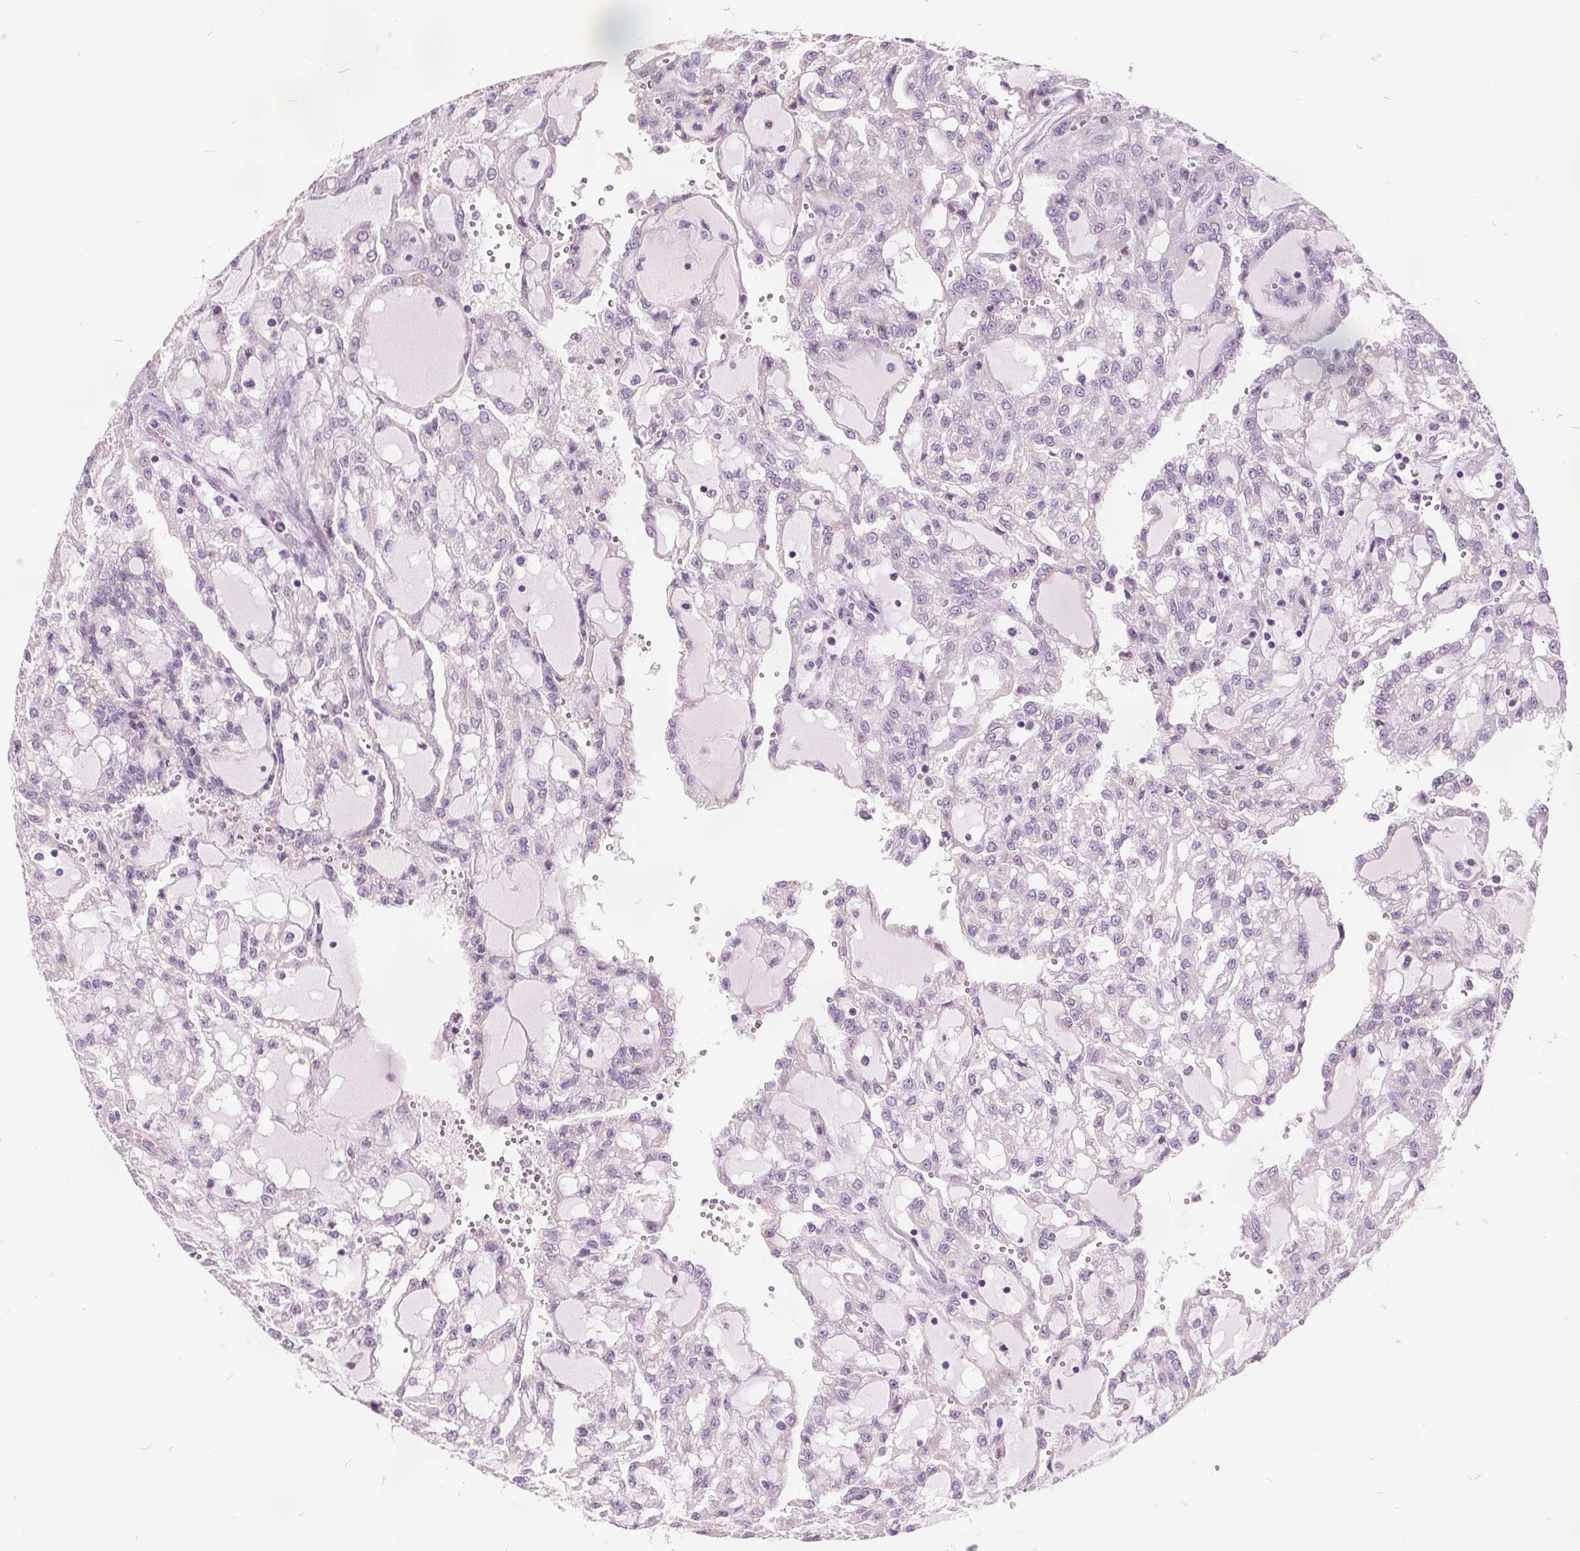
{"staining": {"intensity": "negative", "quantity": "none", "location": "none"}, "tissue": "renal cancer", "cell_type": "Tumor cells", "image_type": "cancer", "snomed": [{"axis": "morphology", "description": "Adenocarcinoma, NOS"}, {"axis": "topography", "description": "Kidney"}], "caption": "Histopathology image shows no significant protein staining in tumor cells of adenocarcinoma (renal).", "gene": "ACOX2", "patient": {"sex": "male", "age": 63}}